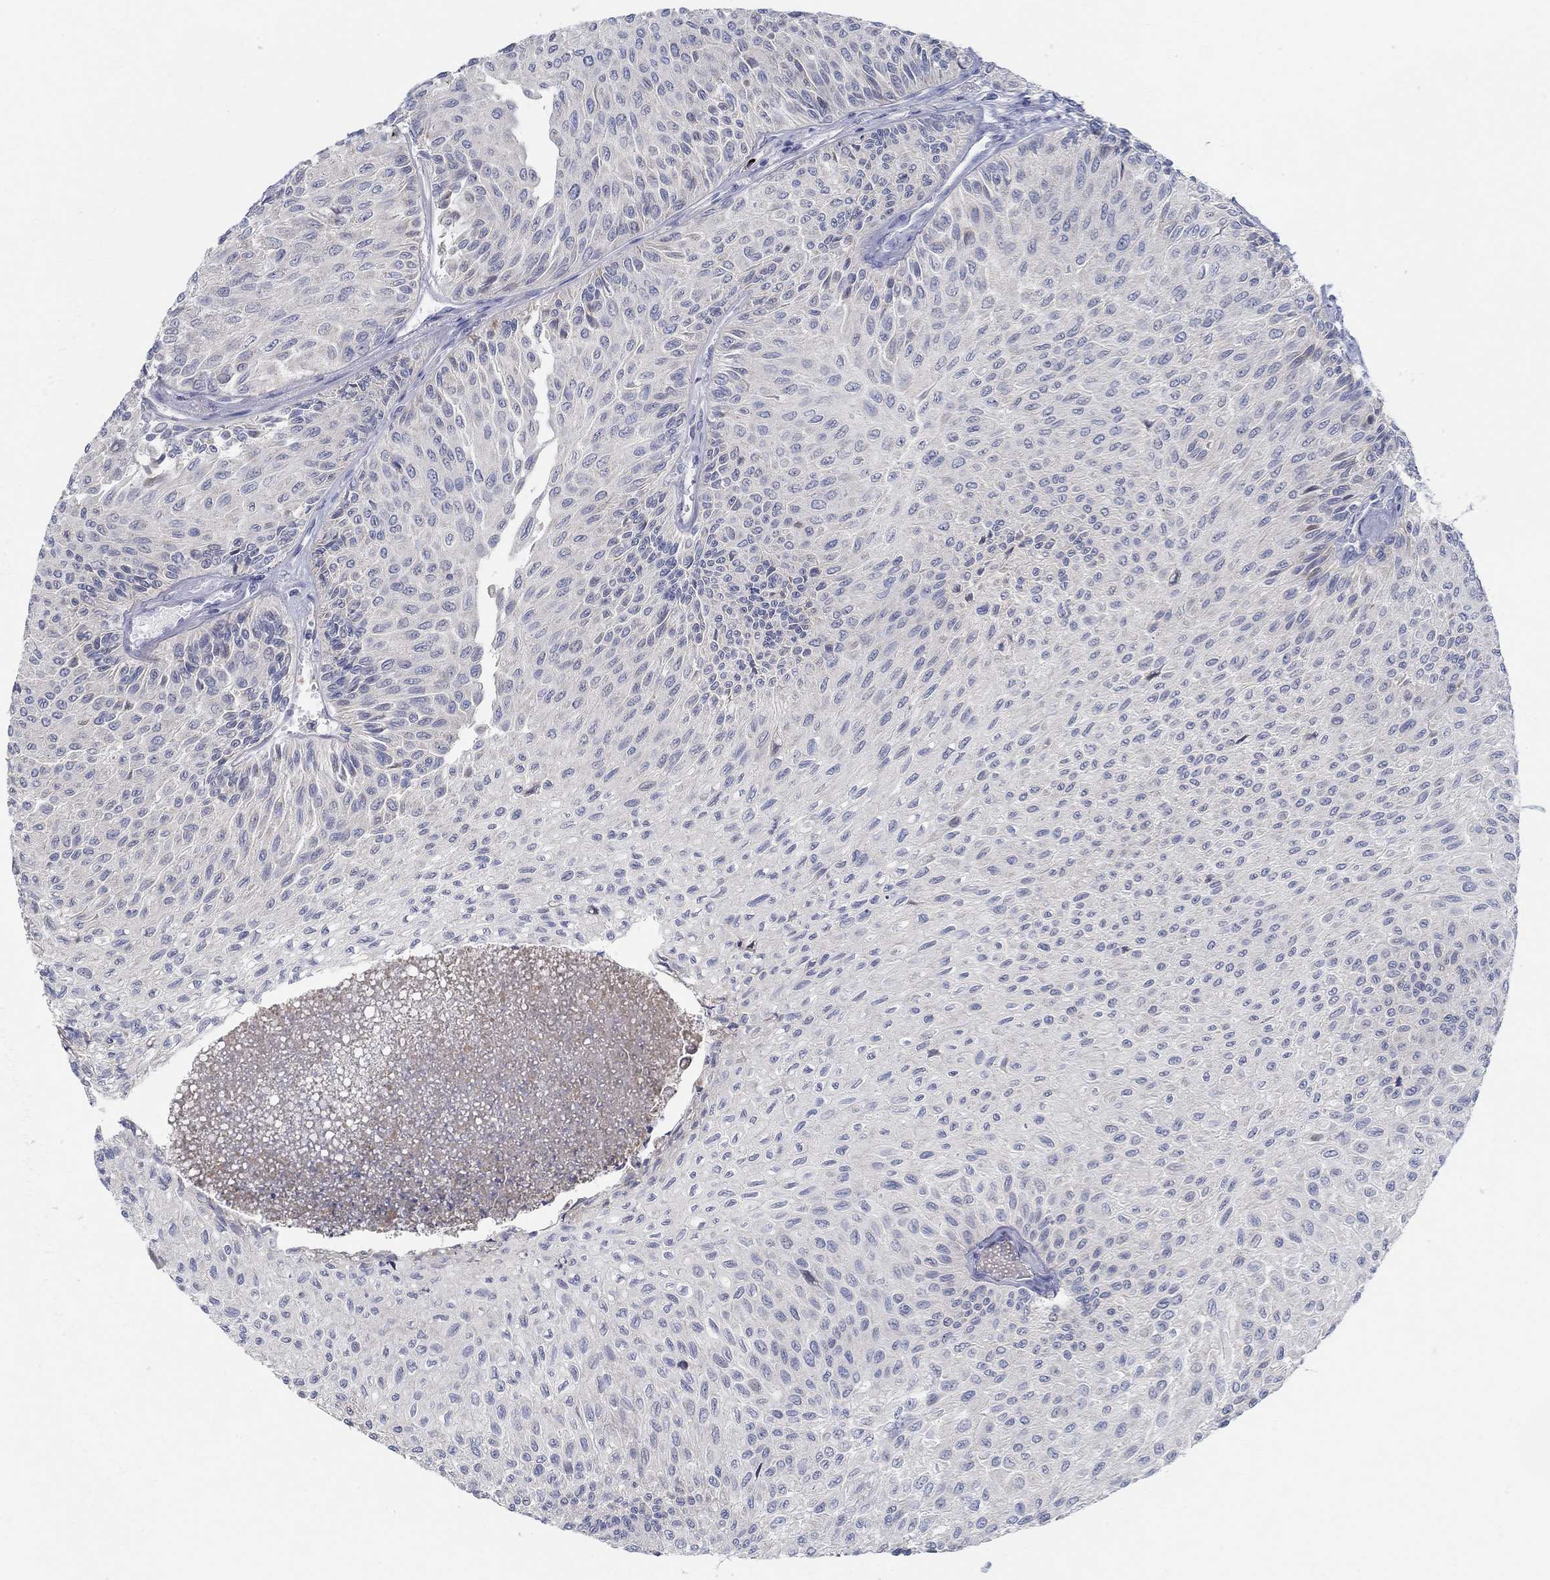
{"staining": {"intensity": "negative", "quantity": "none", "location": "none"}, "tissue": "urothelial cancer", "cell_type": "Tumor cells", "image_type": "cancer", "snomed": [{"axis": "morphology", "description": "Urothelial carcinoma, Low grade"}, {"axis": "topography", "description": "Urinary bladder"}], "caption": "Urothelial cancer was stained to show a protein in brown. There is no significant expression in tumor cells.", "gene": "ANO7", "patient": {"sex": "male", "age": 78}}